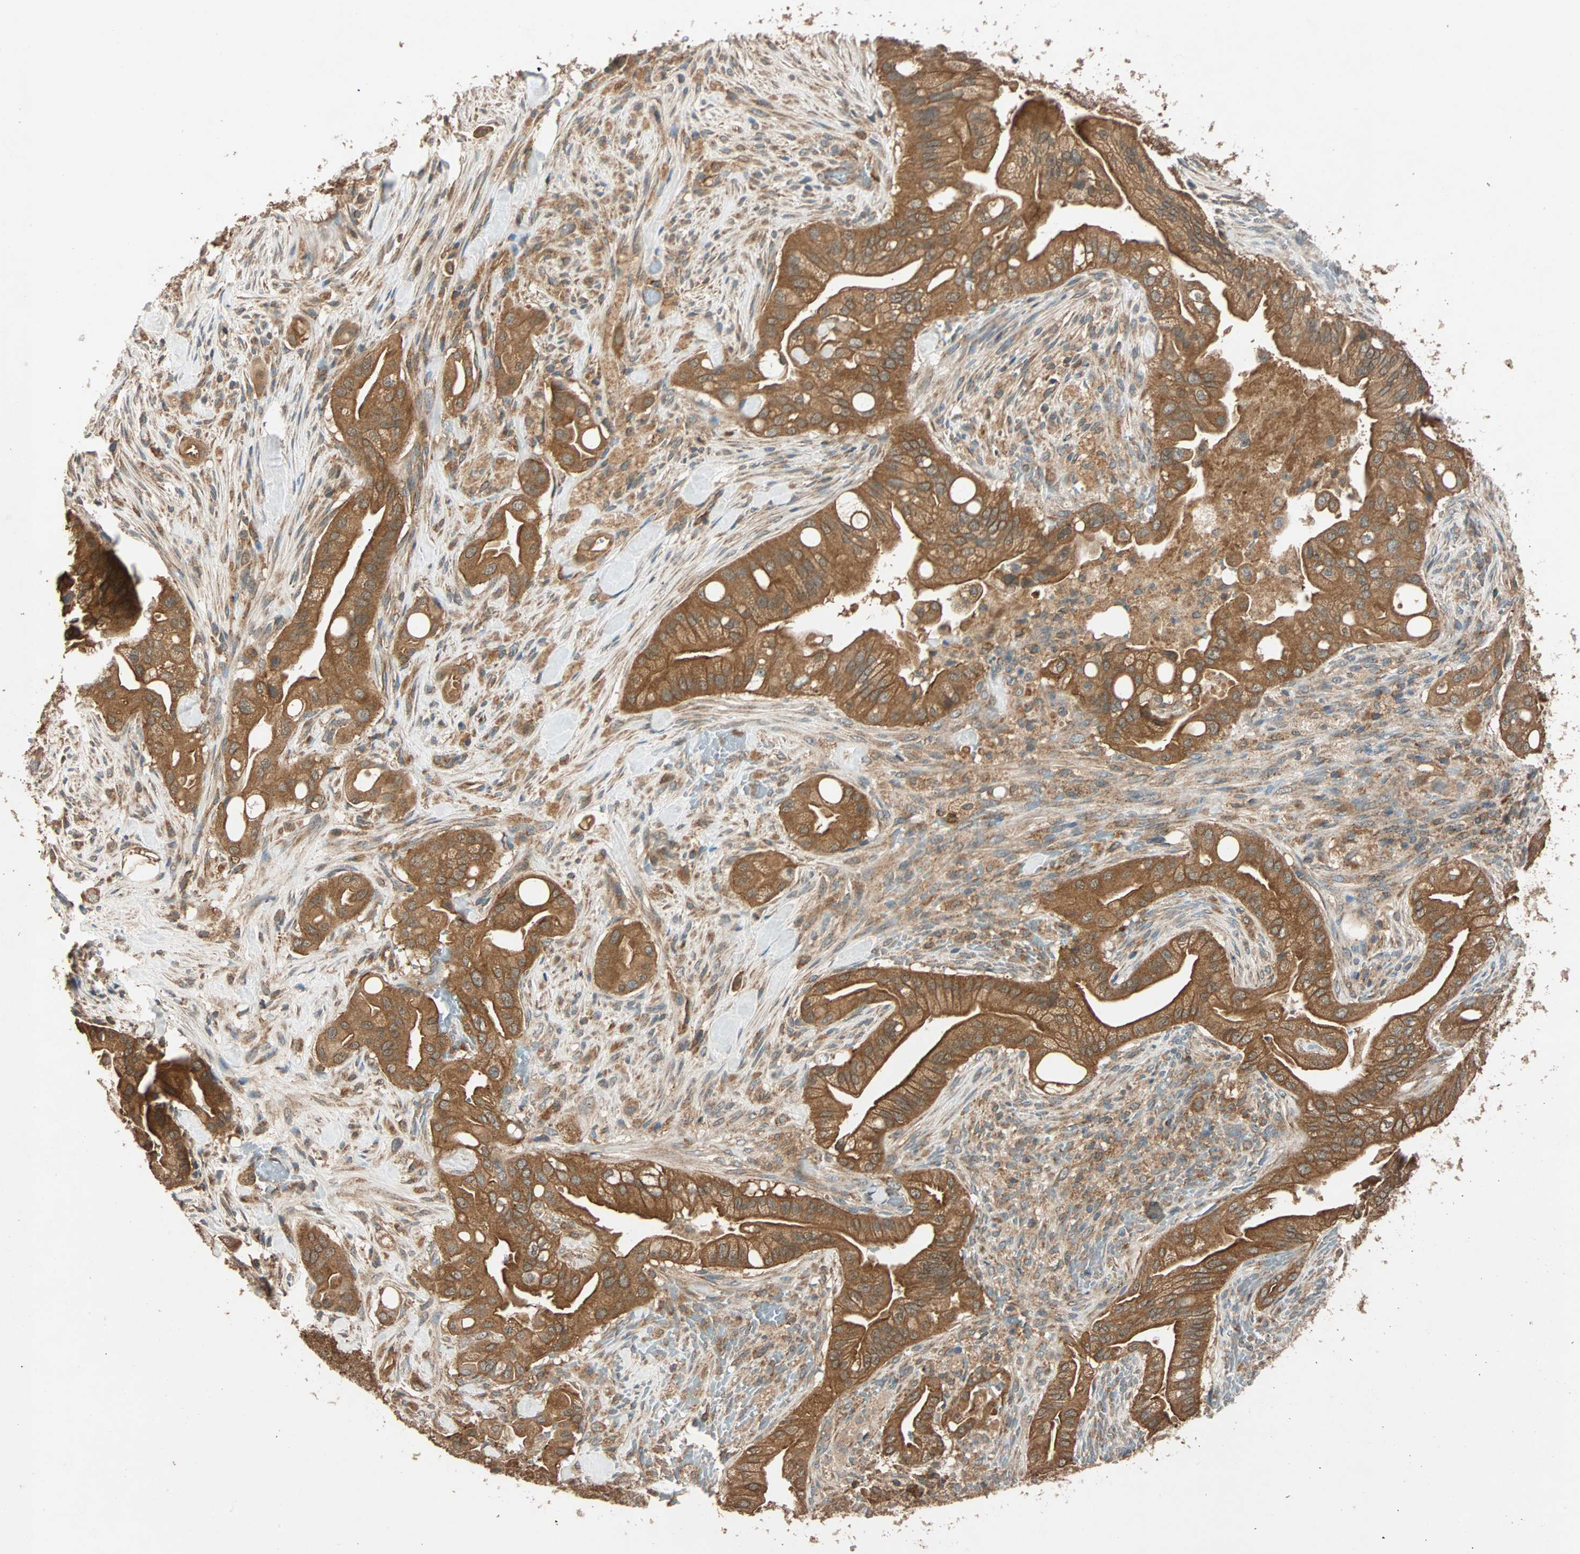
{"staining": {"intensity": "strong", "quantity": ">75%", "location": "cytoplasmic/membranous"}, "tissue": "liver cancer", "cell_type": "Tumor cells", "image_type": "cancer", "snomed": [{"axis": "morphology", "description": "Cholangiocarcinoma"}, {"axis": "topography", "description": "Liver"}], "caption": "Brown immunohistochemical staining in liver cancer (cholangiocarcinoma) demonstrates strong cytoplasmic/membranous positivity in approximately >75% of tumor cells. (DAB IHC with brightfield microscopy, high magnification).", "gene": "MAPK1", "patient": {"sex": "female", "age": 68}}